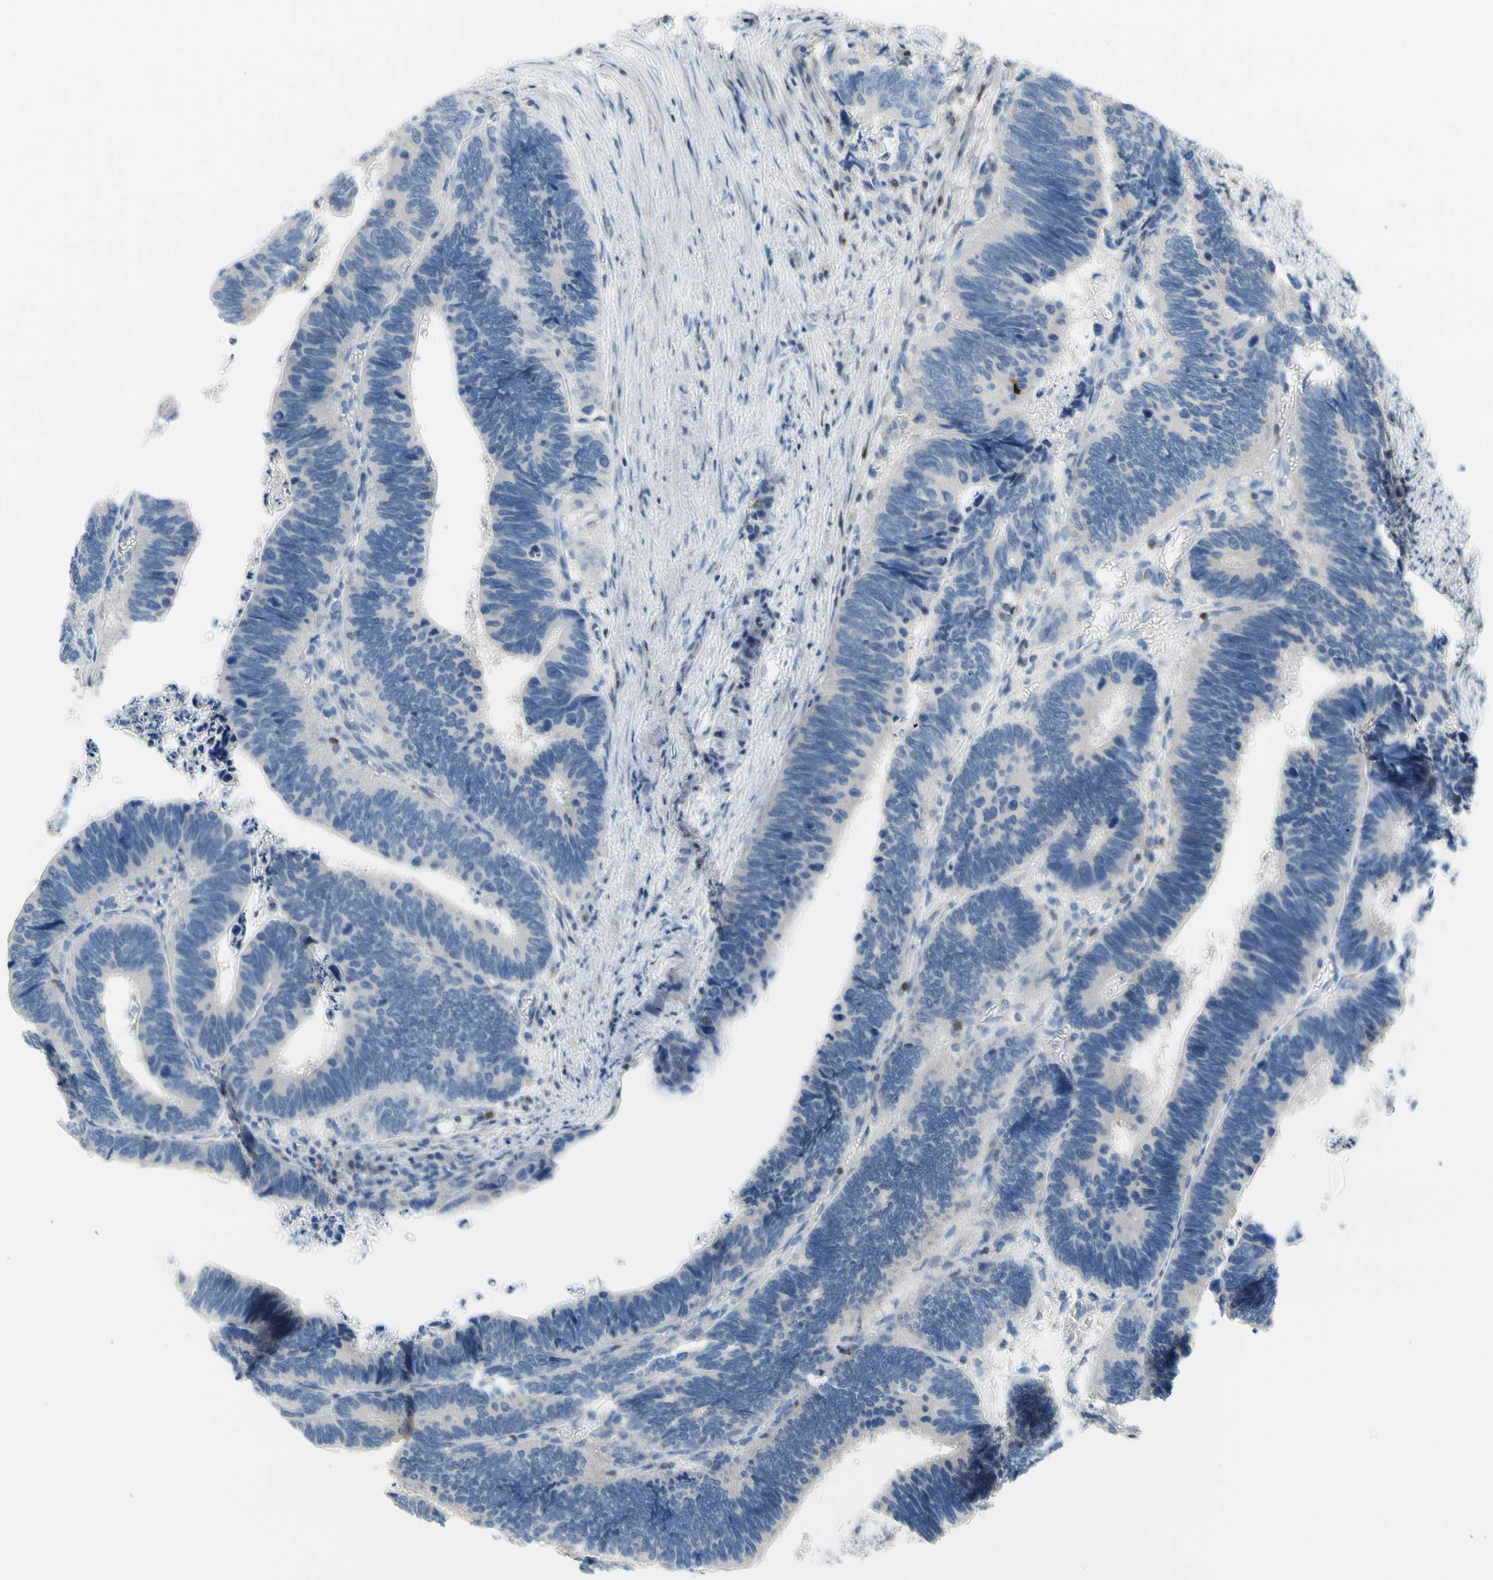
{"staining": {"intensity": "negative", "quantity": "none", "location": "none"}, "tissue": "colorectal cancer", "cell_type": "Tumor cells", "image_type": "cancer", "snomed": [{"axis": "morphology", "description": "Adenocarcinoma, NOS"}, {"axis": "topography", "description": "Colon"}], "caption": "Protein analysis of colorectal cancer demonstrates no significant positivity in tumor cells.", "gene": "MAP3K3", "patient": {"sex": "male", "age": 72}}